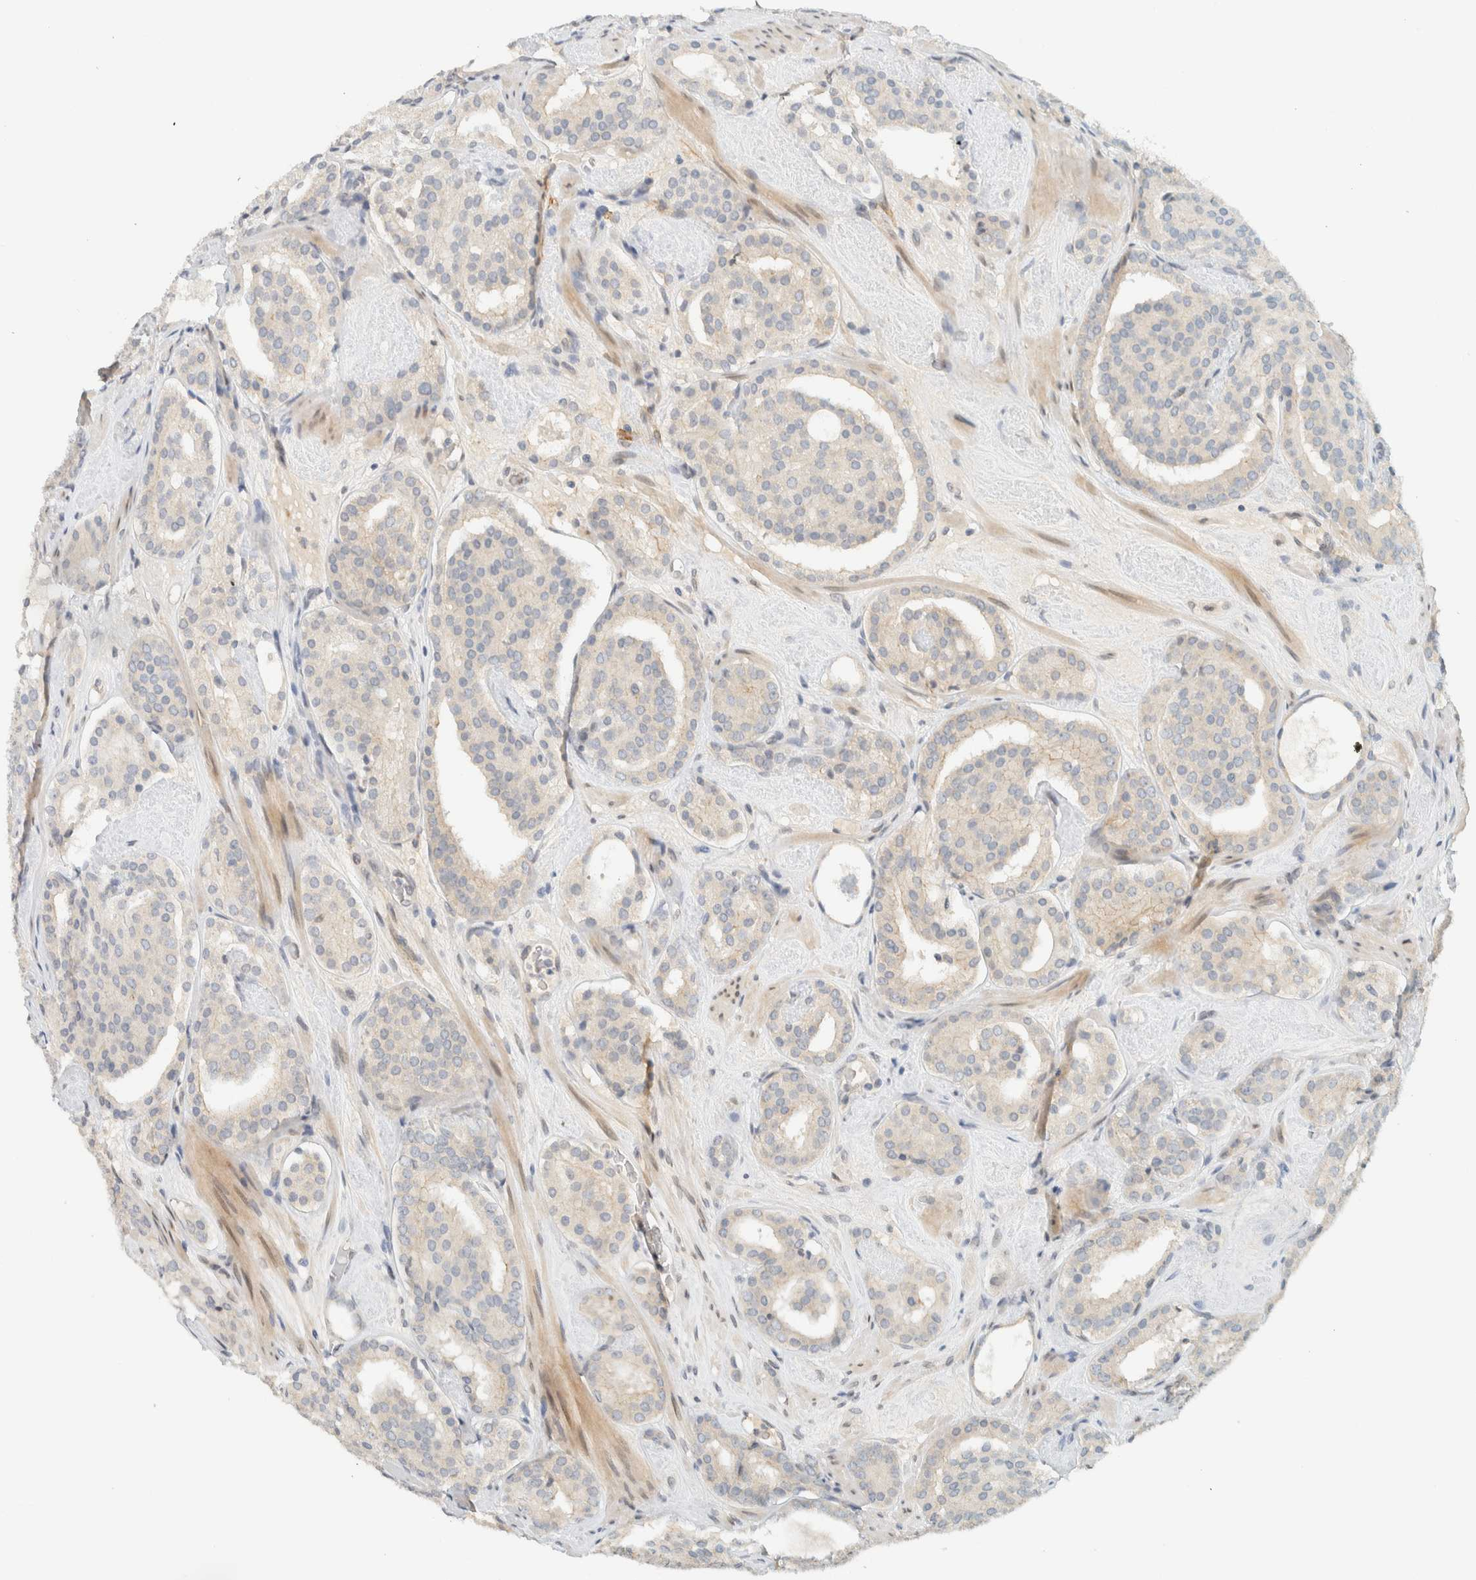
{"staining": {"intensity": "weak", "quantity": "25%-75%", "location": "cytoplasmic/membranous"}, "tissue": "prostate cancer", "cell_type": "Tumor cells", "image_type": "cancer", "snomed": [{"axis": "morphology", "description": "Adenocarcinoma, Low grade"}, {"axis": "topography", "description": "Prostate"}], "caption": "Immunohistochemistry (IHC) photomicrograph of adenocarcinoma (low-grade) (prostate) stained for a protein (brown), which displays low levels of weak cytoplasmic/membranous staining in about 25%-75% of tumor cells.", "gene": "C1QTNF12", "patient": {"sex": "male", "age": 69}}